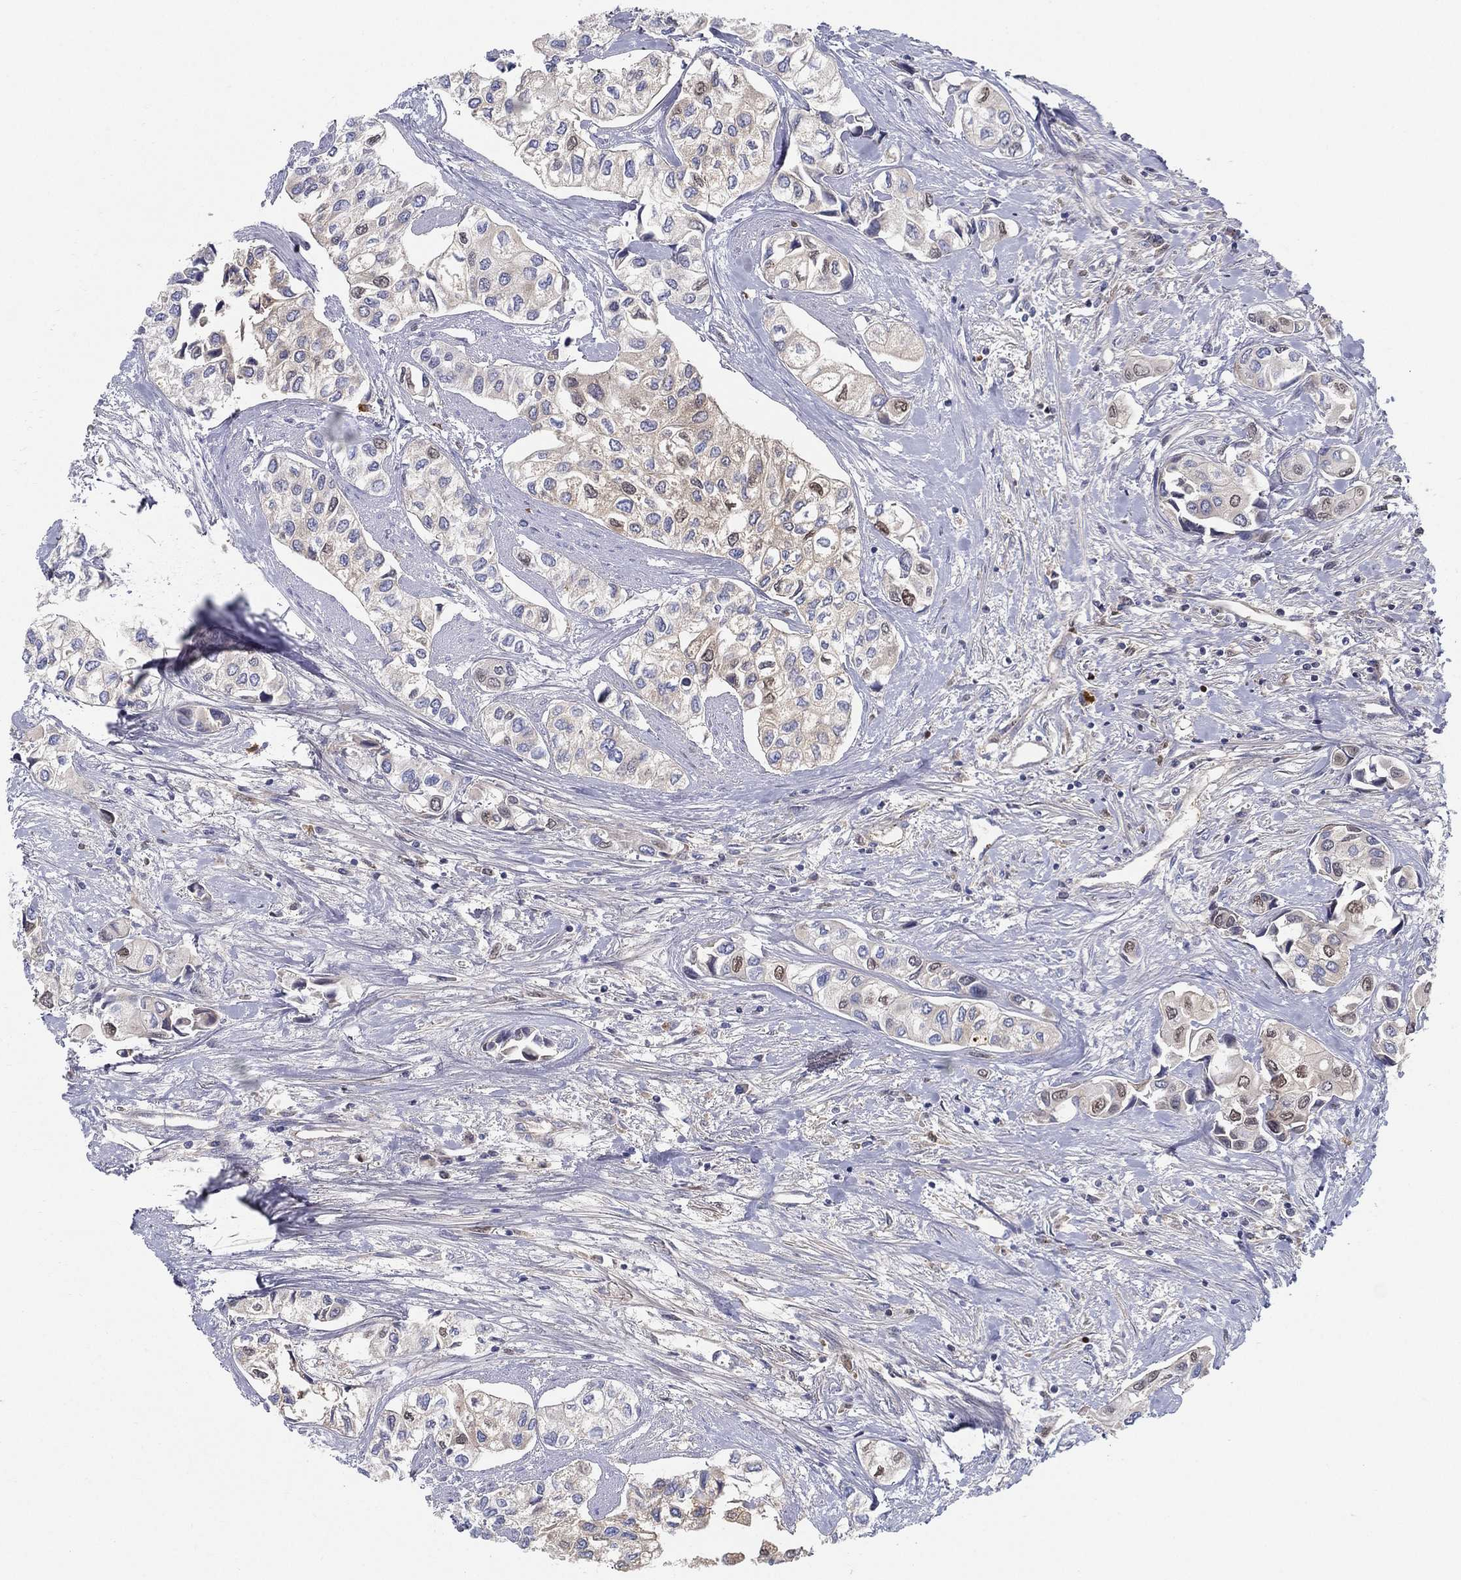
{"staining": {"intensity": "weak", "quantity": "<25%", "location": "cytoplasmic/membranous"}, "tissue": "urothelial cancer", "cell_type": "Tumor cells", "image_type": "cancer", "snomed": [{"axis": "morphology", "description": "Urothelial carcinoma, High grade"}, {"axis": "topography", "description": "Urinary bladder"}], "caption": "Urothelial cancer was stained to show a protein in brown. There is no significant staining in tumor cells.", "gene": "IFNB1", "patient": {"sex": "male", "age": 73}}